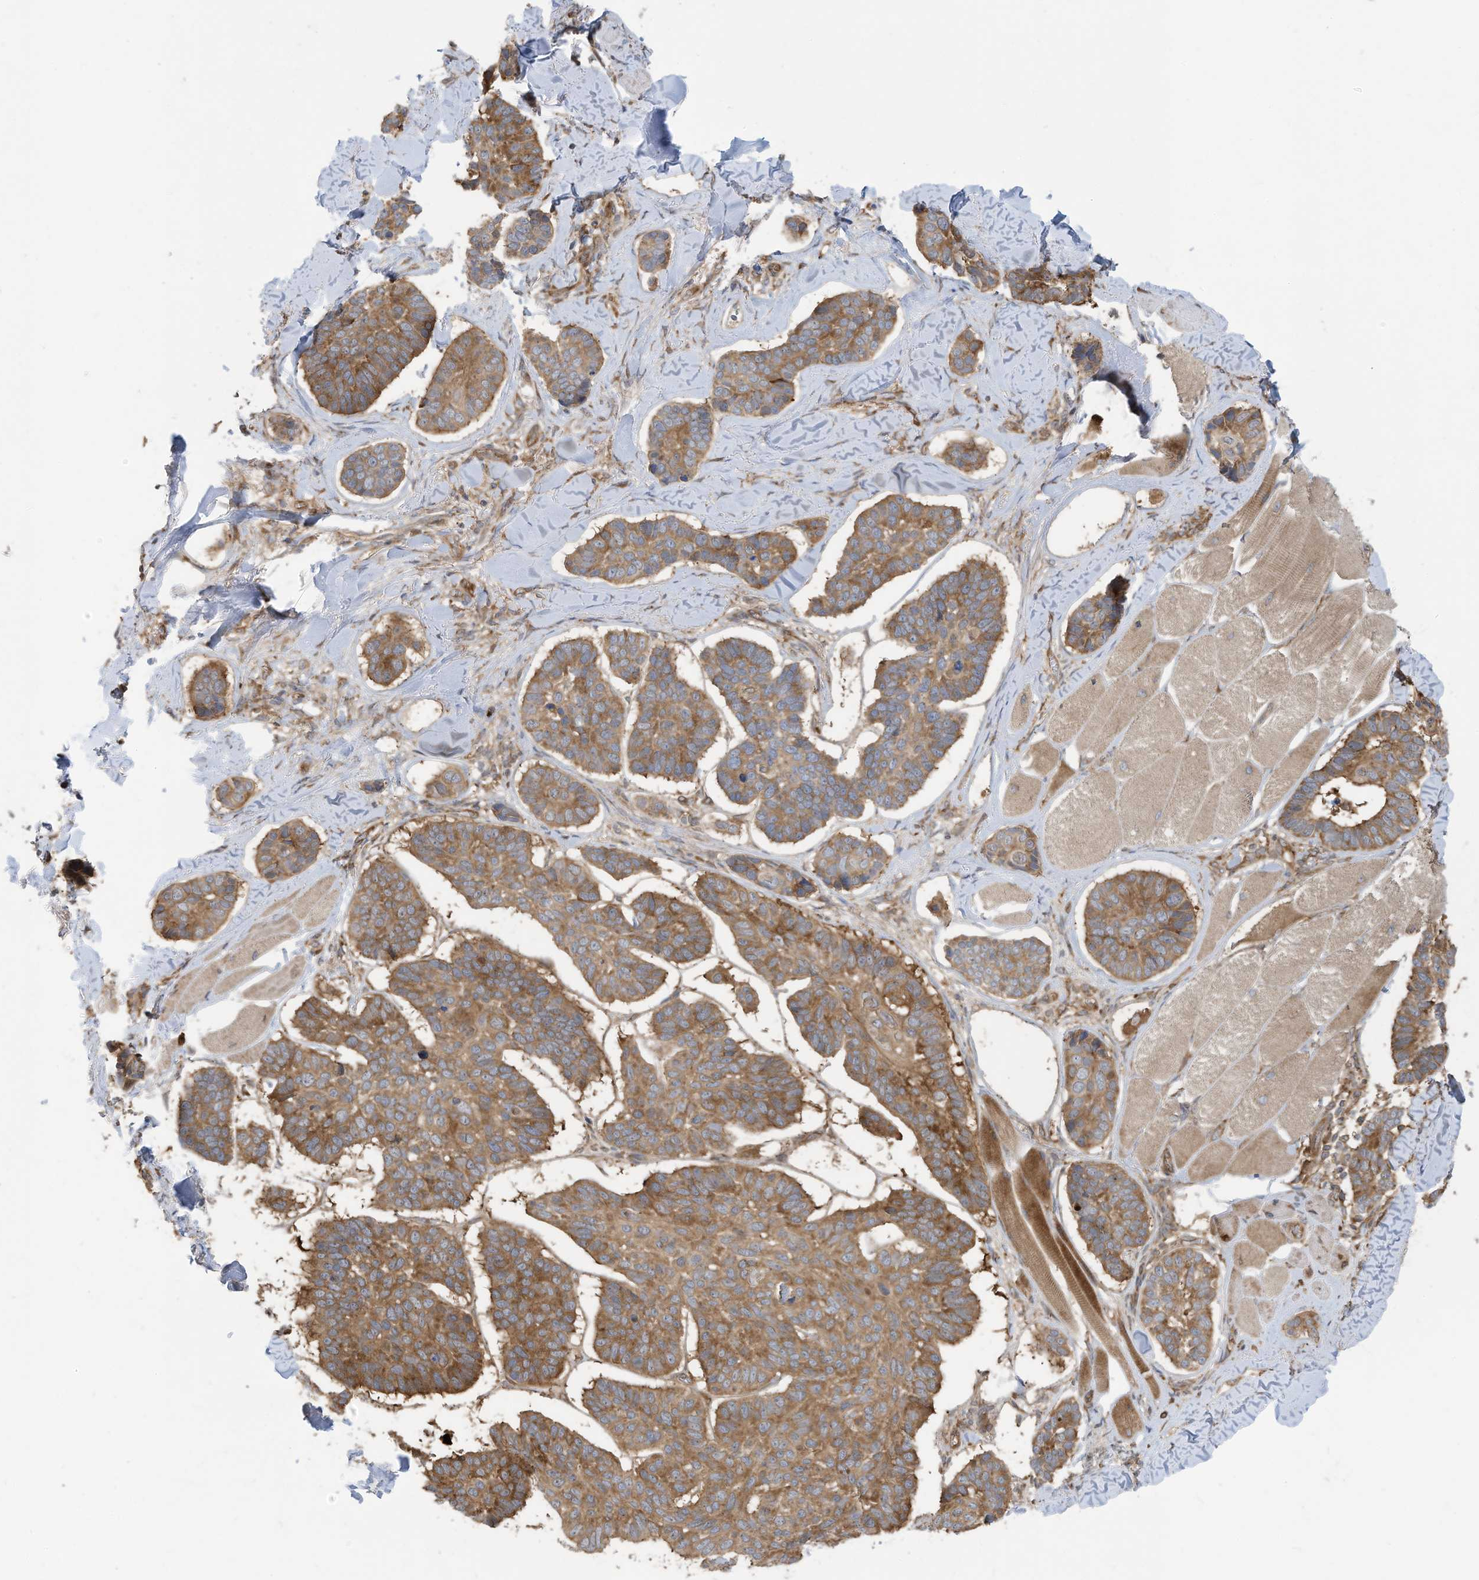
{"staining": {"intensity": "moderate", "quantity": ">75%", "location": "cytoplasmic/membranous"}, "tissue": "skin cancer", "cell_type": "Tumor cells", "image_type": "cancer", "snomed": [{"axis": "morphology", "description": "Basal cell carcinoma"}, {"axis": "topography", "description": "Skin"}], "caption": "Protein expression analysis of human basal cell carcinoma (skin) reveals moderate cytoplasmic/membranous staining in approximately >75% of tumor cells.", "gene": "USE1", "patient": {"sex": "male", "age": 62}}